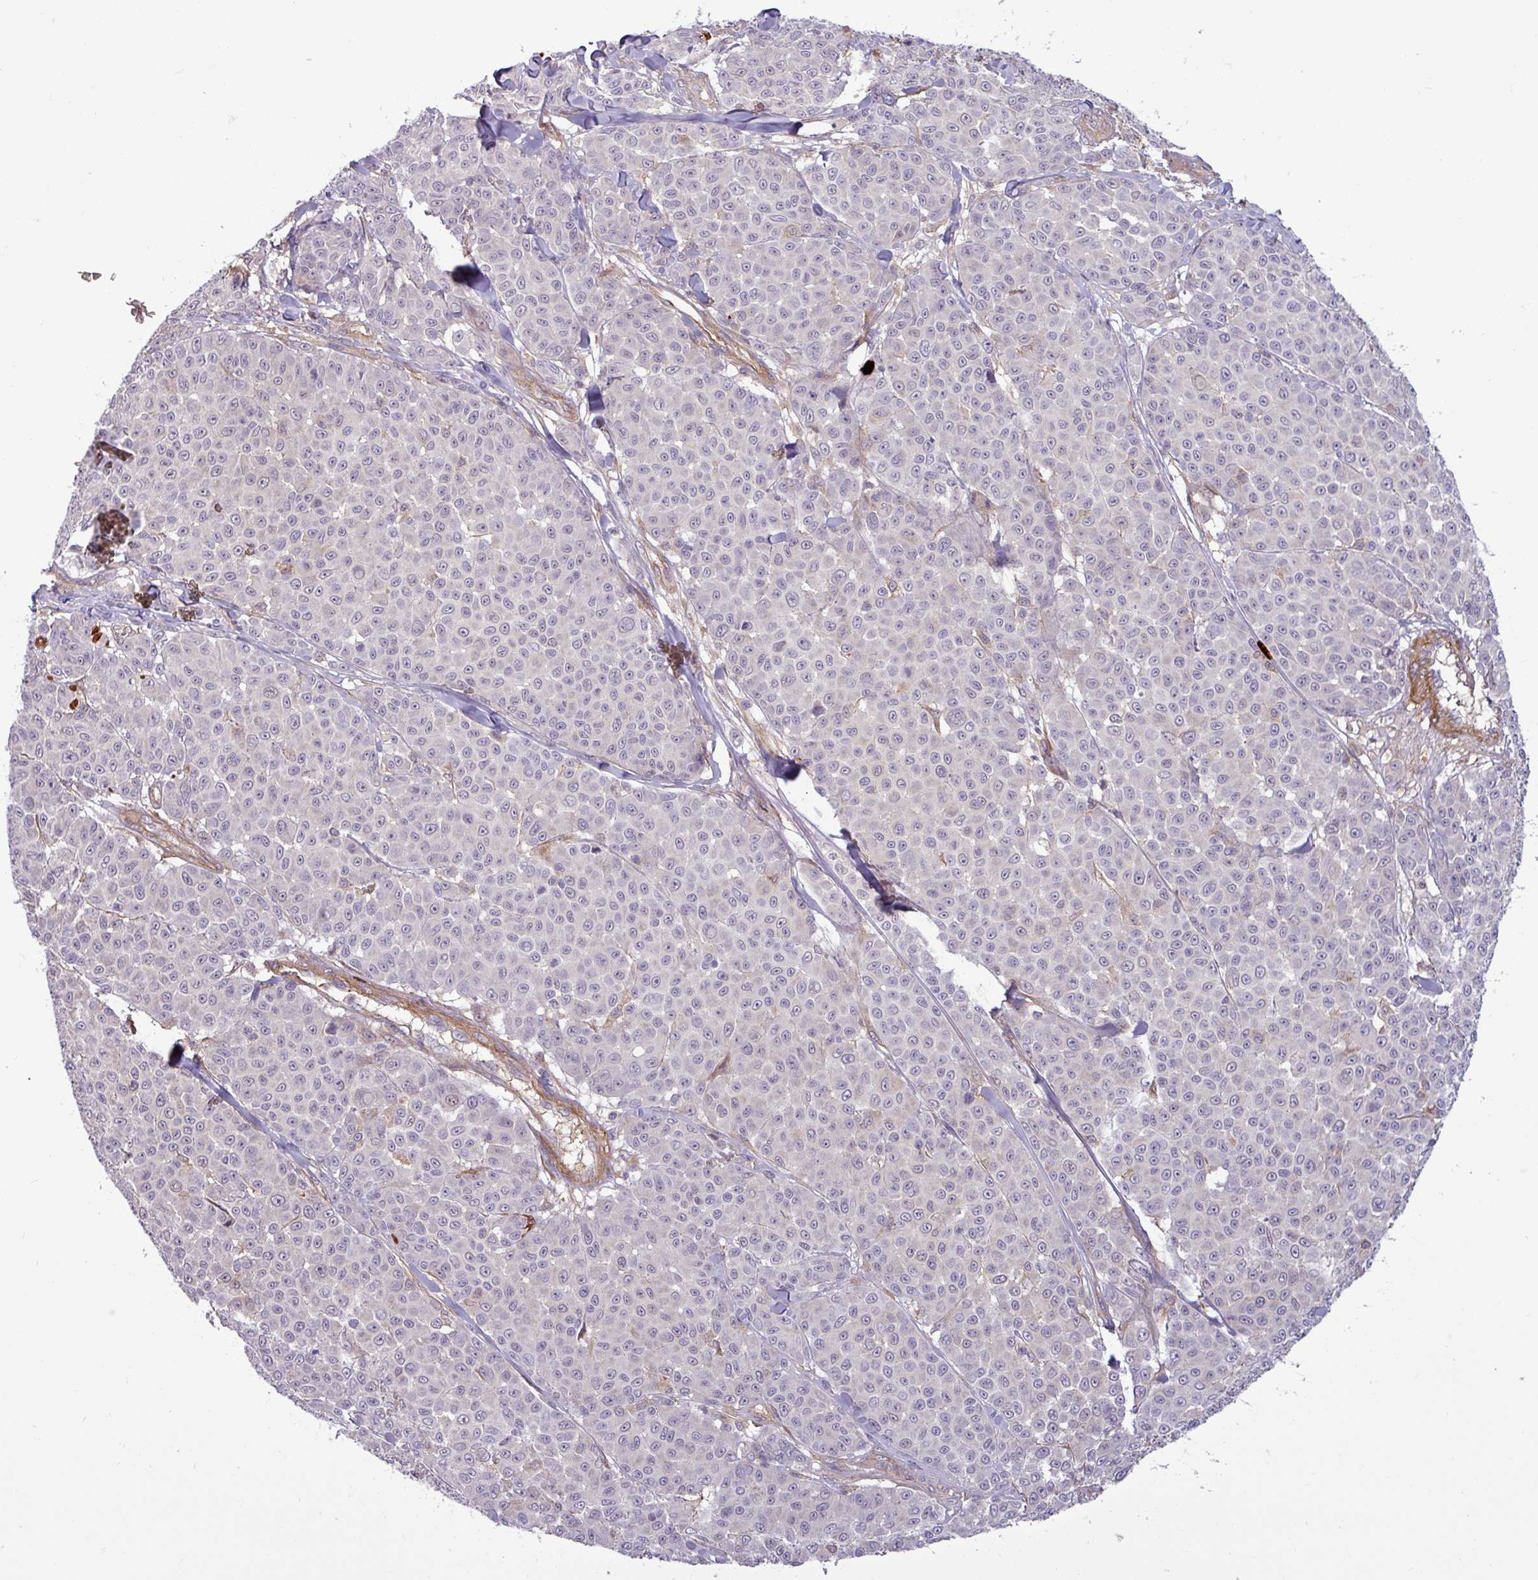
{"staining": {"intensity": "negative", "quantity": "none", "location": "none"}, "tissue": "melanoma", "cell_type": "Tumor cells", "image_type": "cancer", "snomed": [{"axis": "morphology", "description": "Malignant melanoma, NOS"}, {"axis": "topography", "description": "Skin"}], "caption": "A photomicrograph of human melanoma is negative for staining in tumor cells. The staining was performed using DAB to visualize the protein expression in brown, while the nuclei were stained in blue with hematoxylin (Magnification: 20x).", "gene": "PCED1A", "patient": {"sex": "male", "age": 46}}